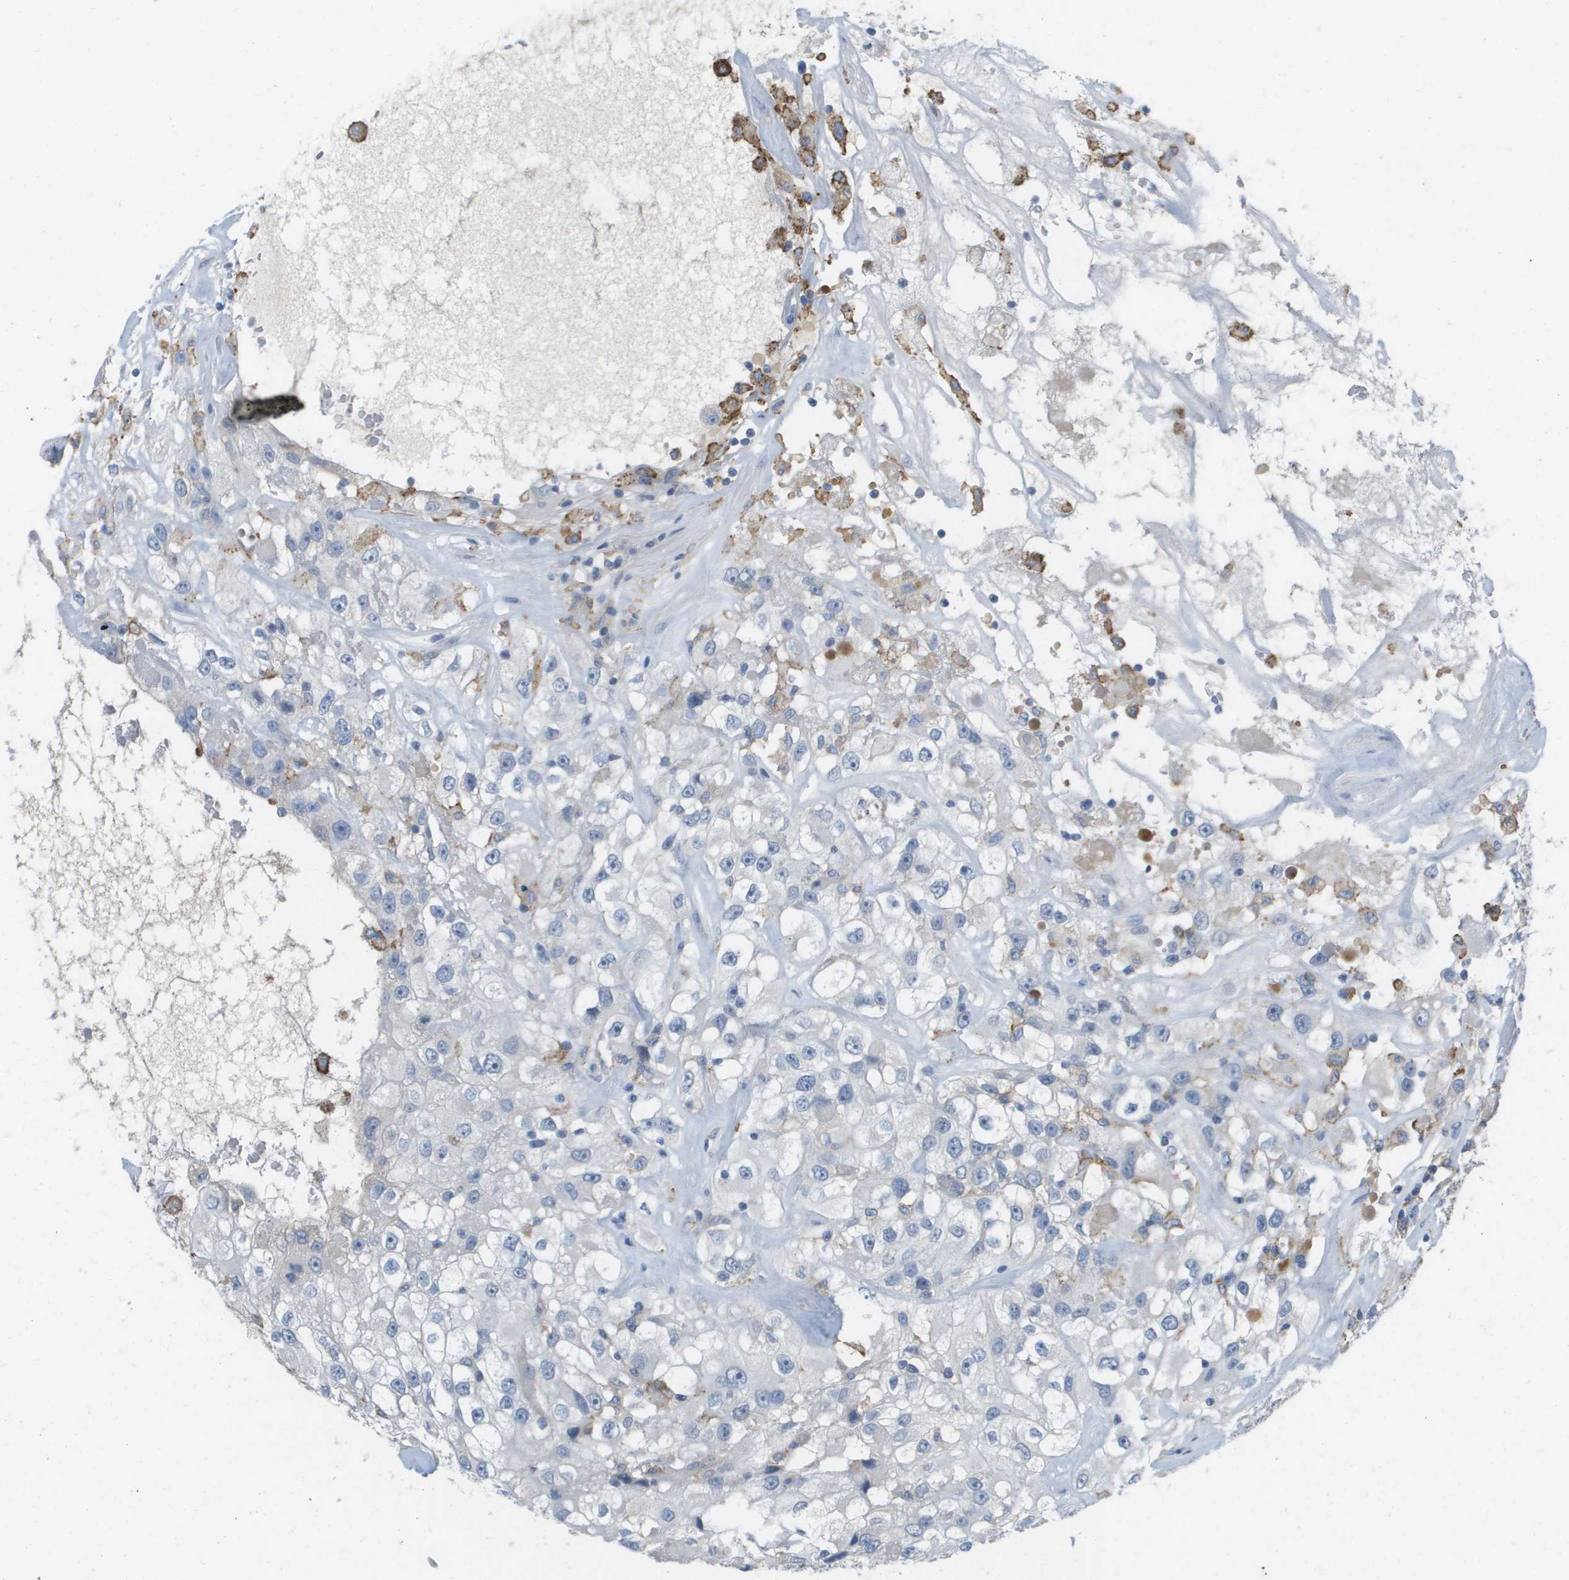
{"staining": {"intensity": "negative", "quantity": "none", "location": "none"}, "tissue": "renal cancer", "cell_type": "Tumor cells", "image_type": "cancer", "snomed": [{"axis": "morphology", "description": "Adenocarcinoma, NOS"}, {"axis": "topography", "description": "Kidney"}], "caption": "Tumor cells are negative for brown protein staining in renal cancer (adenocarcinoma).", "gene": "ANGPT2", "patient": {"sex": "female", "age": 52}}